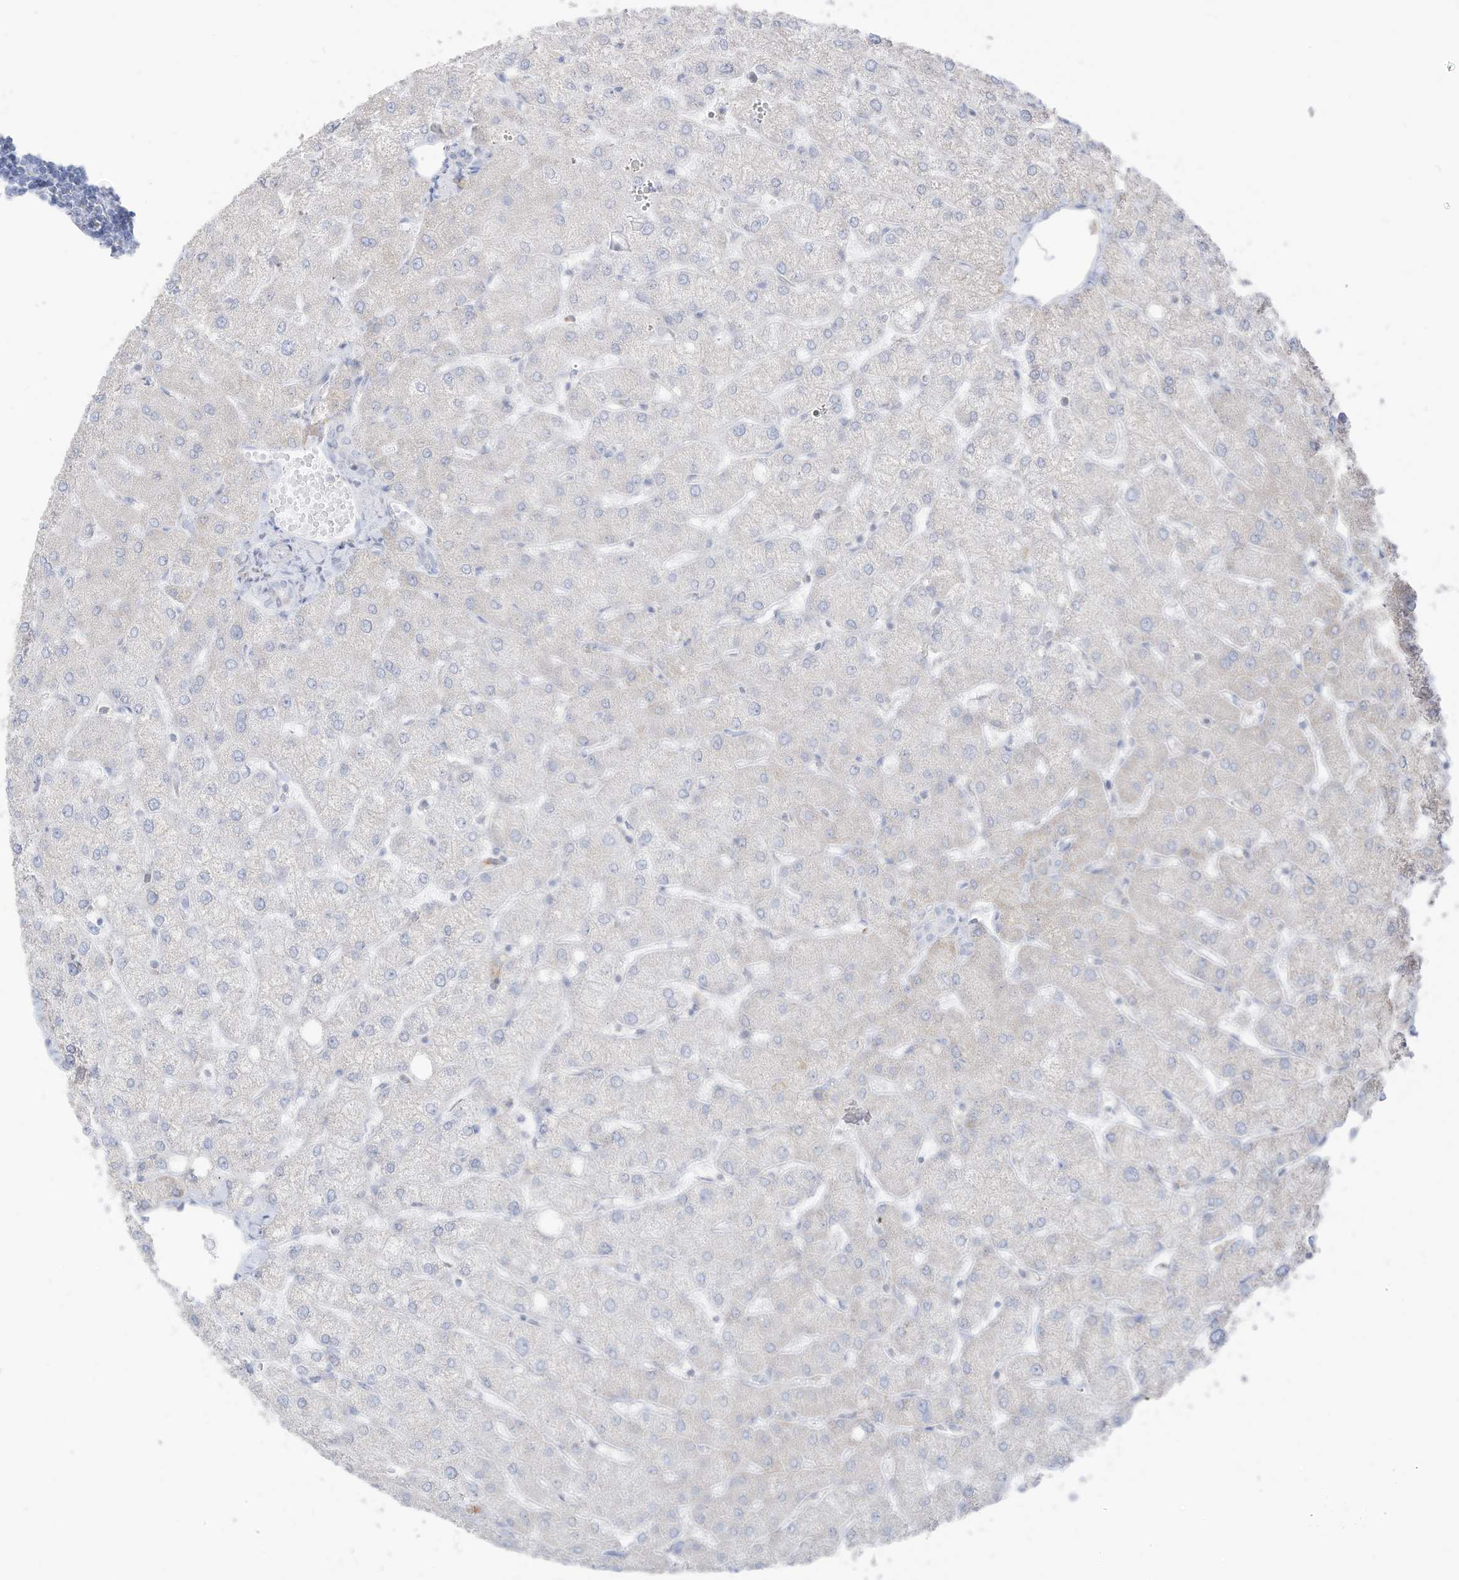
{"staining": {"intensity": "negative", "quantity": "none", "location": "none"}, "tissue": "liver", "cell_type": "Cholangiocytes", "image_type": "normal", "snomed": [{"axis": "morphology", "description": "Normal tissue, NOS"}, {"axis": "topography", "description": "Liver"}], "caption": "Photomicrograph shows no protein expression in cholangiocytes of normal liver.", "gene": "ETHE1", "patient": {"sex": "female", "age": 54}}